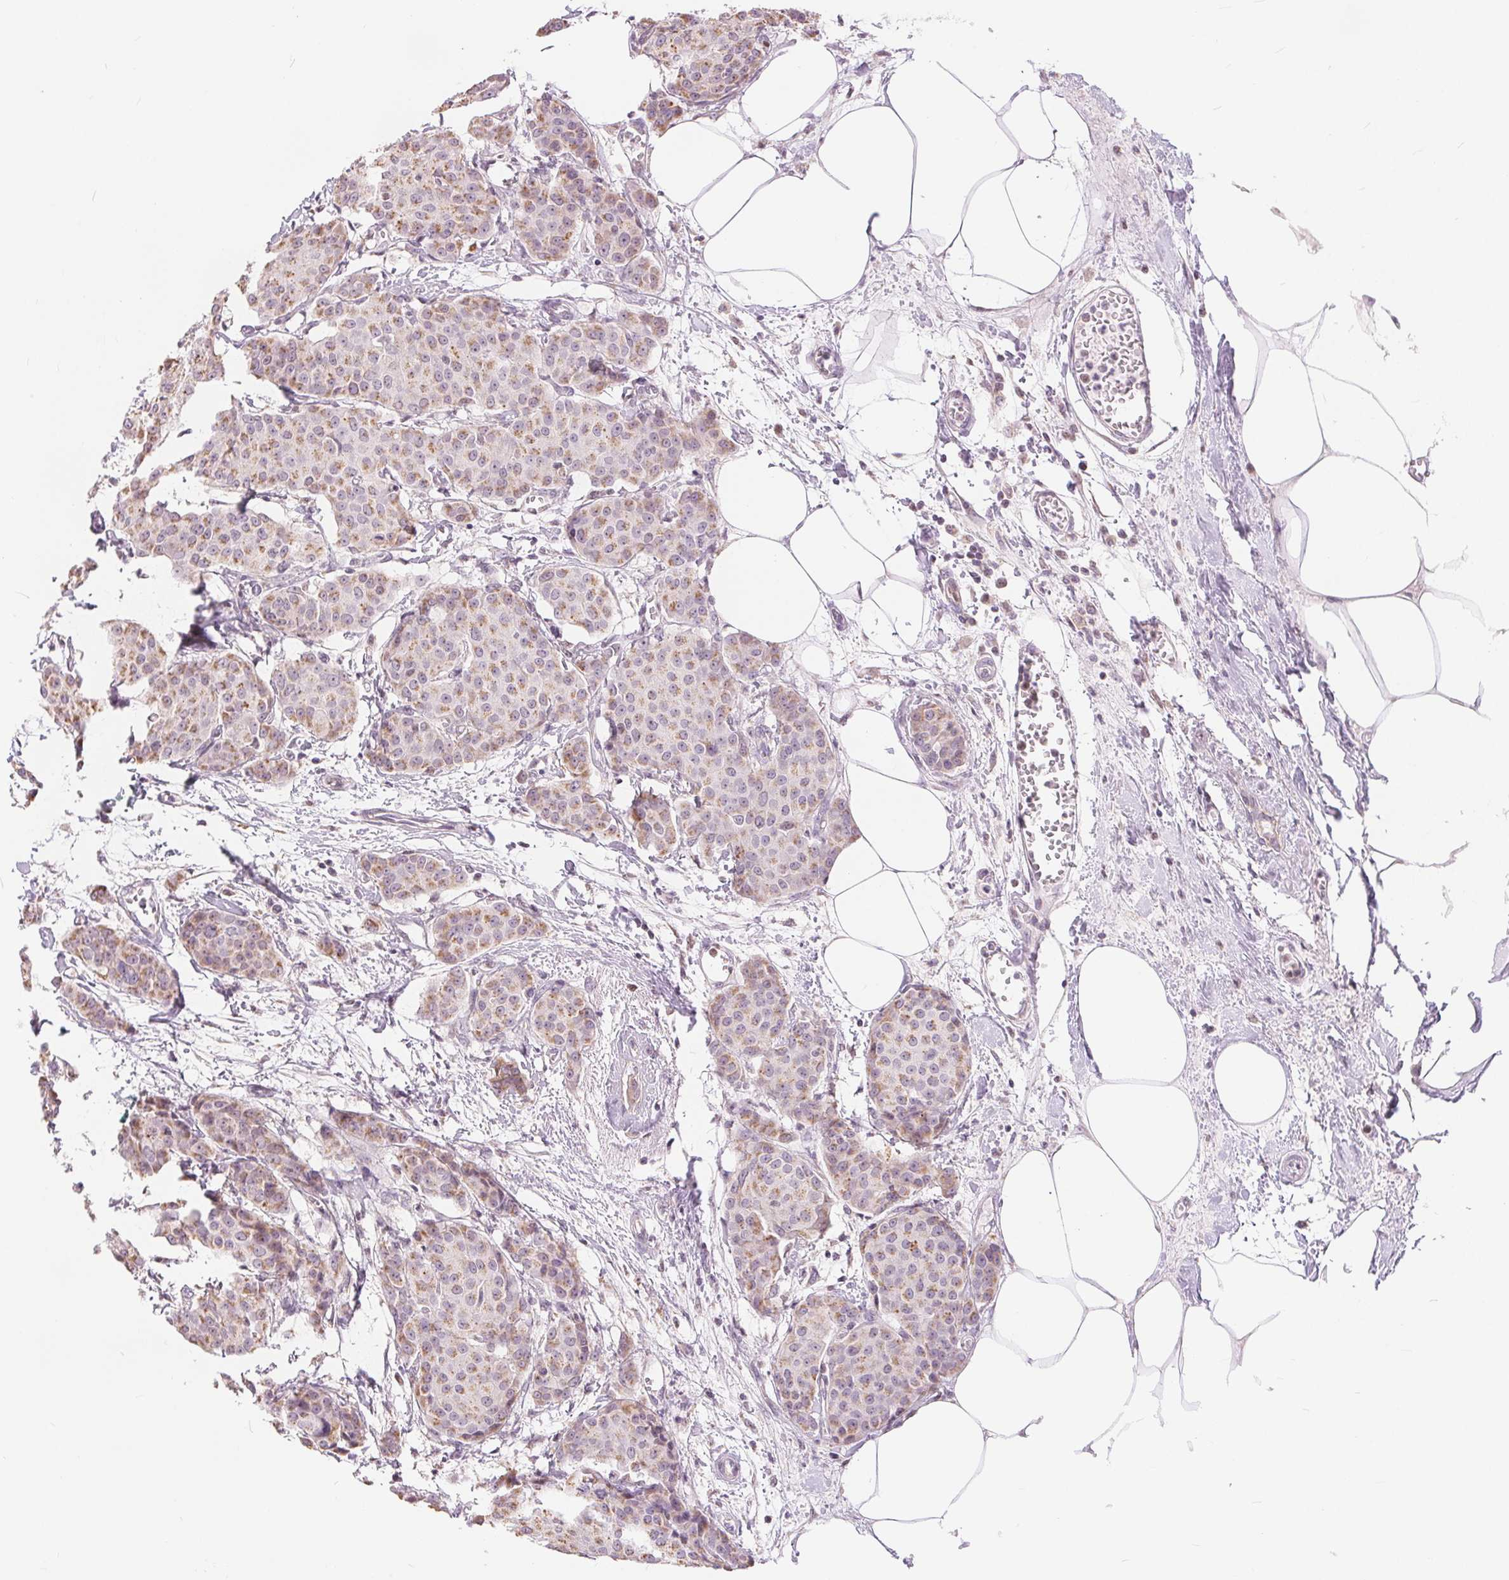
{"staining": {"intensity": "weak", "quantity": "25%-75%", "location": "cytoplasmic/membranous"}, "tissue": "breast cancer", "cell_type": "Tumor cells", "image_type": "cancer", "snomed": [{"axis": "morphology", "description": "Duct carcinoma"}, {"axis": "topography", "description": "Breast"}], "caption": "Approximately 25%-75% of tumor cells in breast cancer (intraductal carcinoma) exhibit weak cytoplasmic/membranous protein staining as visualized by brown immunohistochemical staining.", "gene": "POU2F2", "patient": {"sex": "female", "age": 91}}